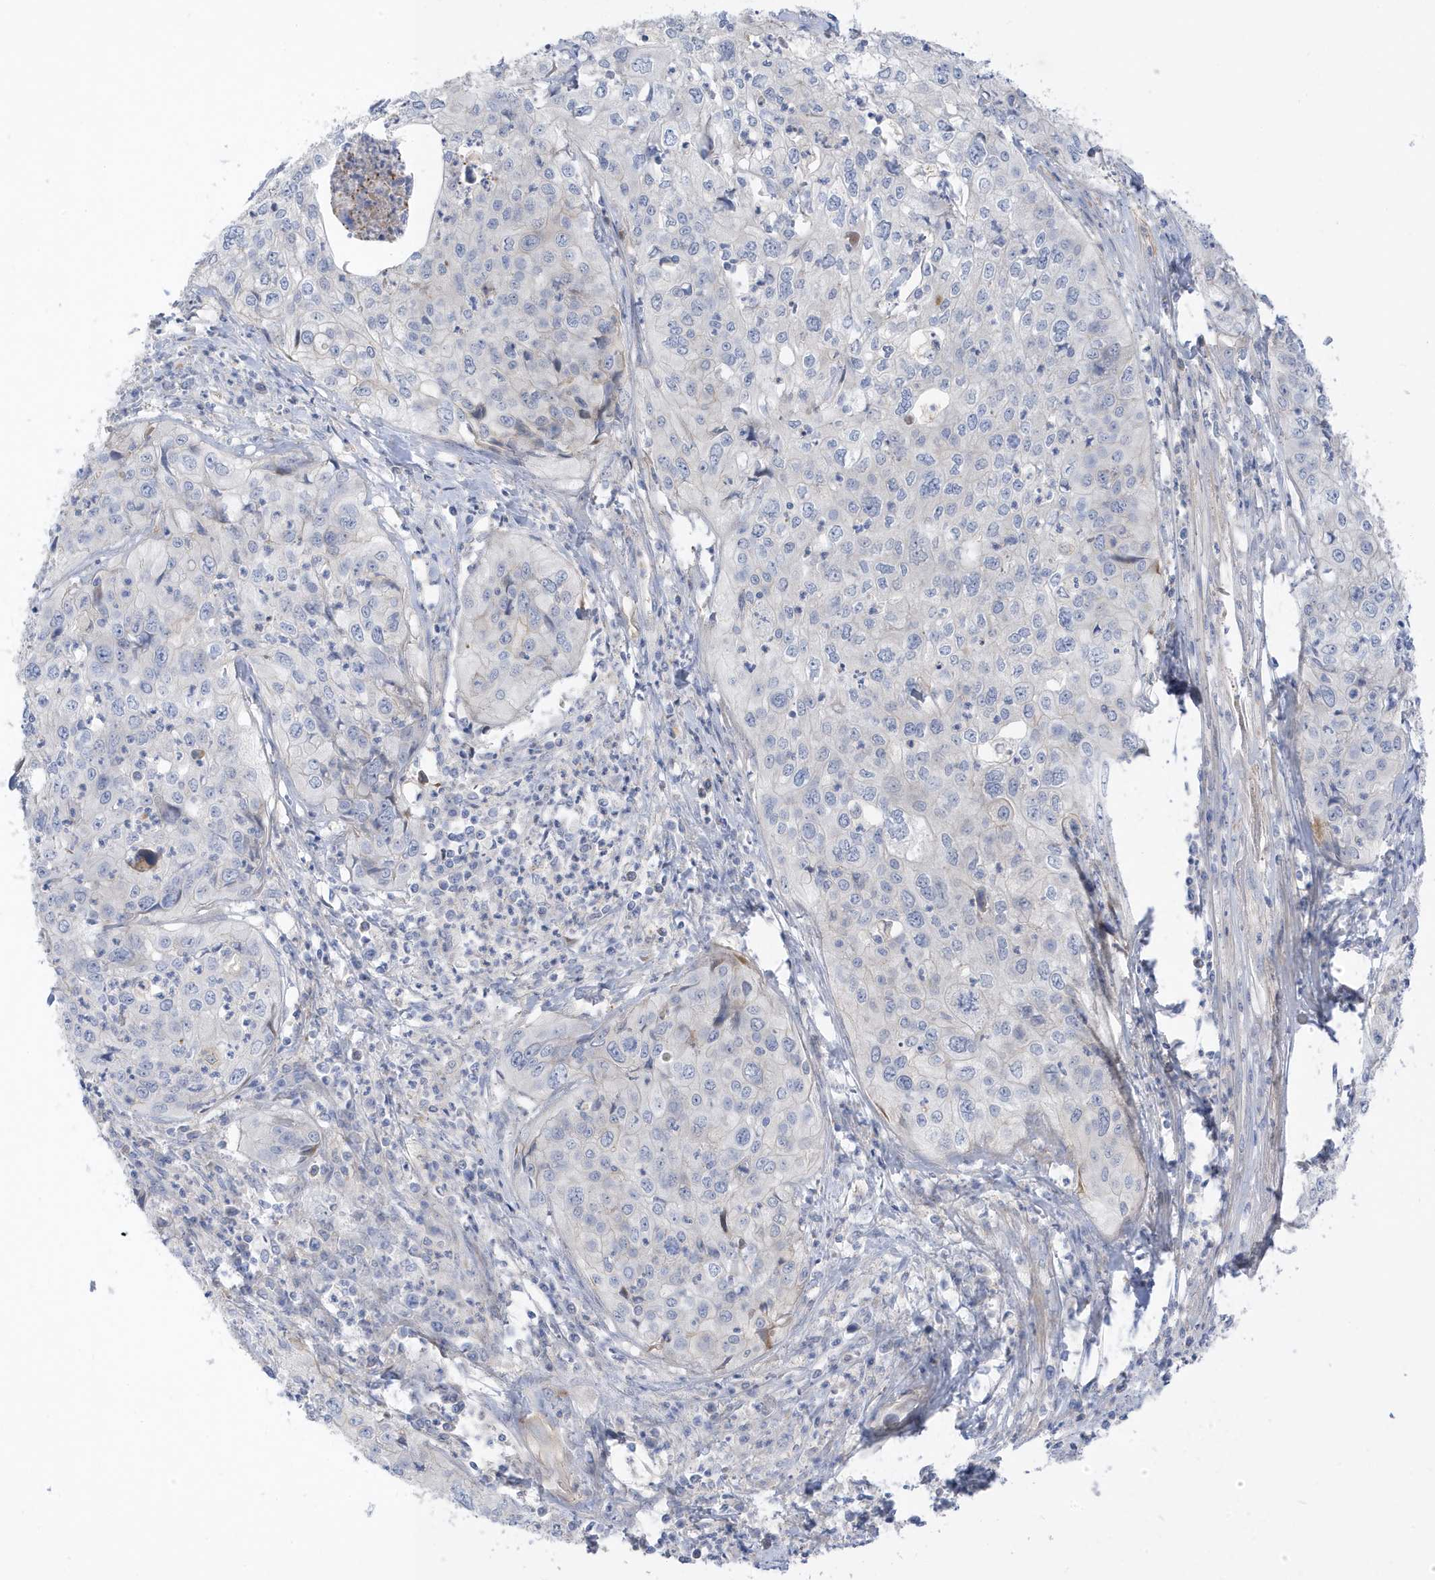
{"staining": {"intensity": "negative", "quantity": "none", "location": "none"}, "tissue": "cervical cancer", "cell_type": "Tumor cells", "image_type": "cancer", "snomed": [{"axis": "morphology", "description": "Squamous cell carcinoma, NOS"}, {"axis": "topography", "description": "Cervix"}], "caption": "Immunohistochemical staining of human cervical squamous cell carcinoma demonstrates no significant expression in tumor cells.", "gene": "ATP13A5", "patient": {"sex": "female", "age": 31}}